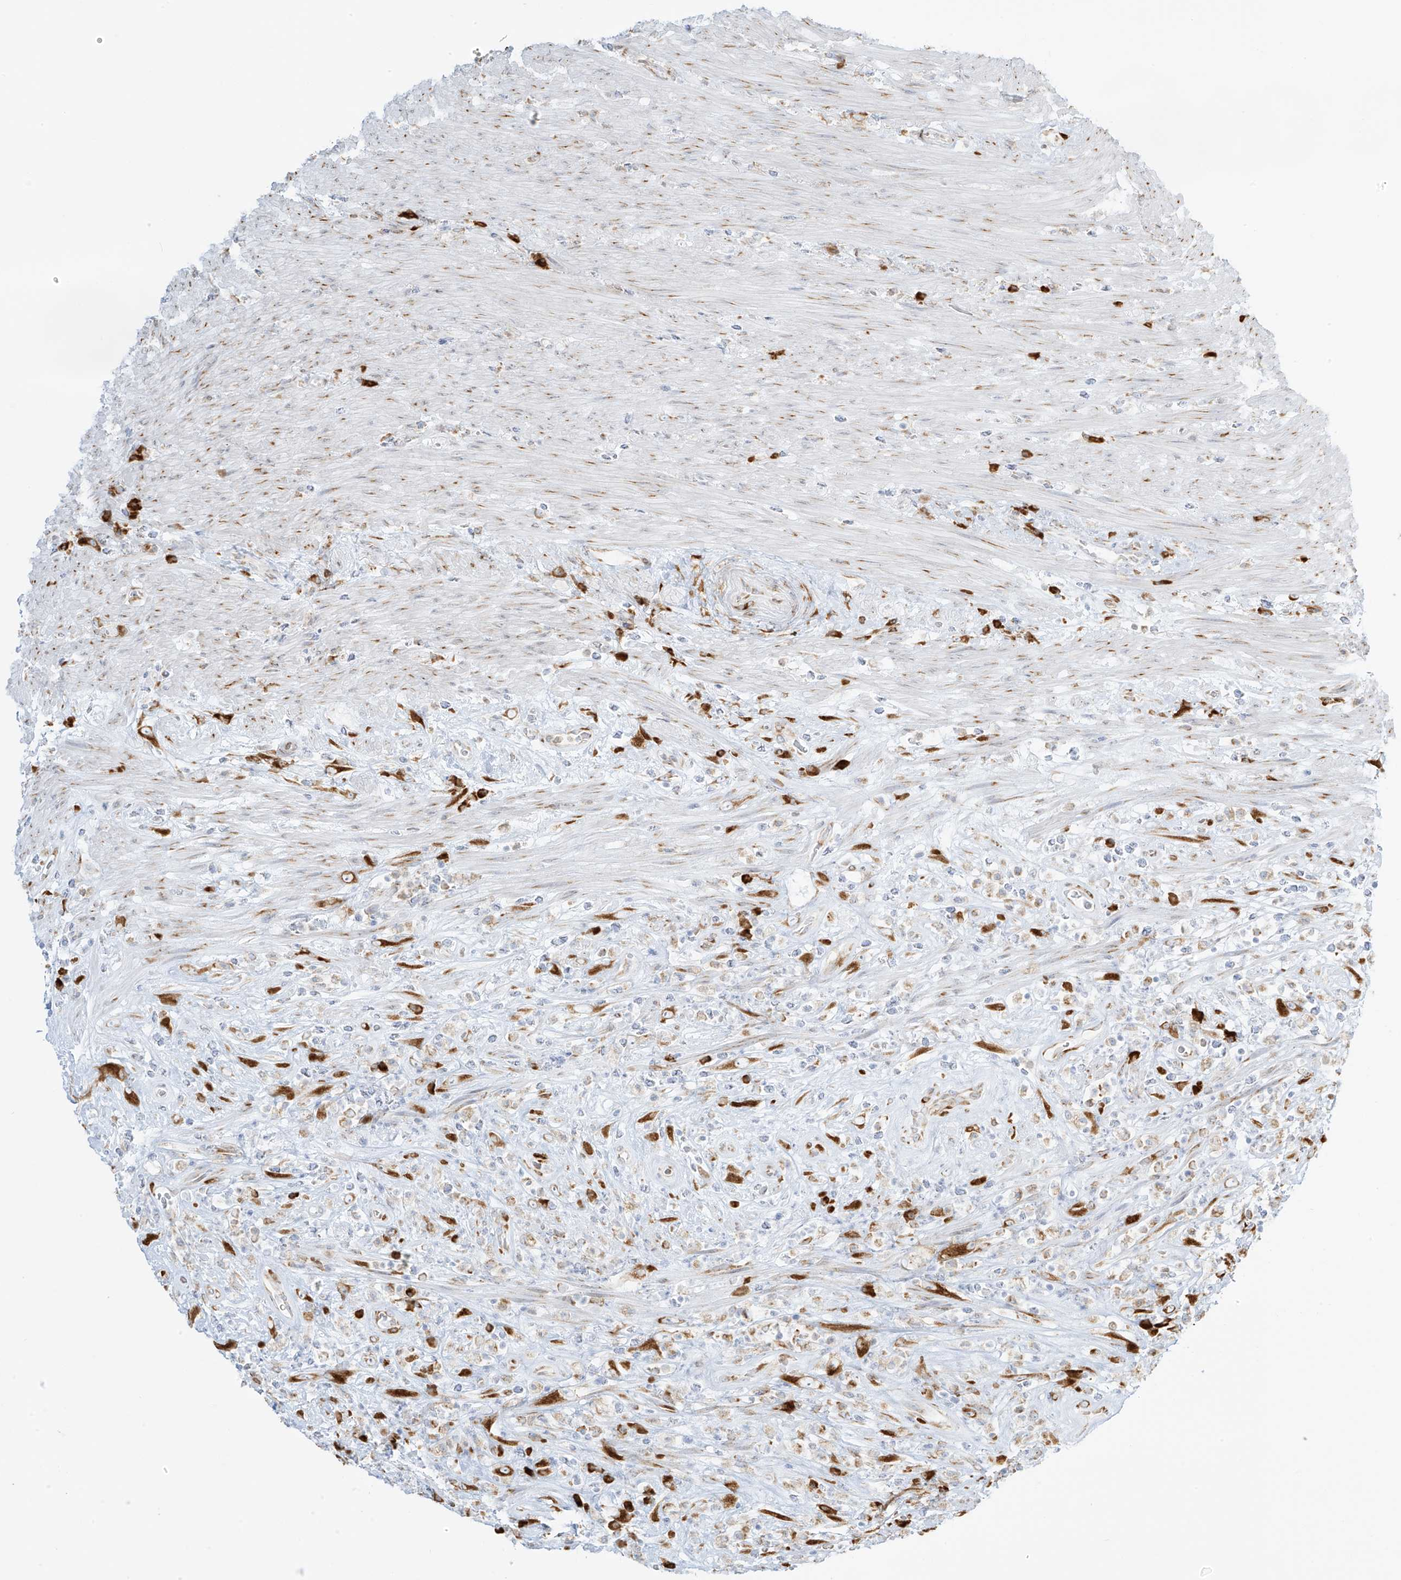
{"staining": {"intensity": "strong", "quantity": ">75%", "location": "cytoplasmic/membranous"}, "tissue": "colorectal cancer", "cell_type": "Tumor cells", "image_type": "cancer", "snomed": [{"axis": "morphology", "description": "Adenocarcinoma, NOS"}, {"axis": "topography", "description": "Rectum"}], "caption": "A high amount of strong cytoplasmic/membranous expression is seen in about >75% of tumor cells in adenocarcinoma (colorectal) tissue.", "gene": "LRRC59", "patient": {"sex": "male", "age": 59}}